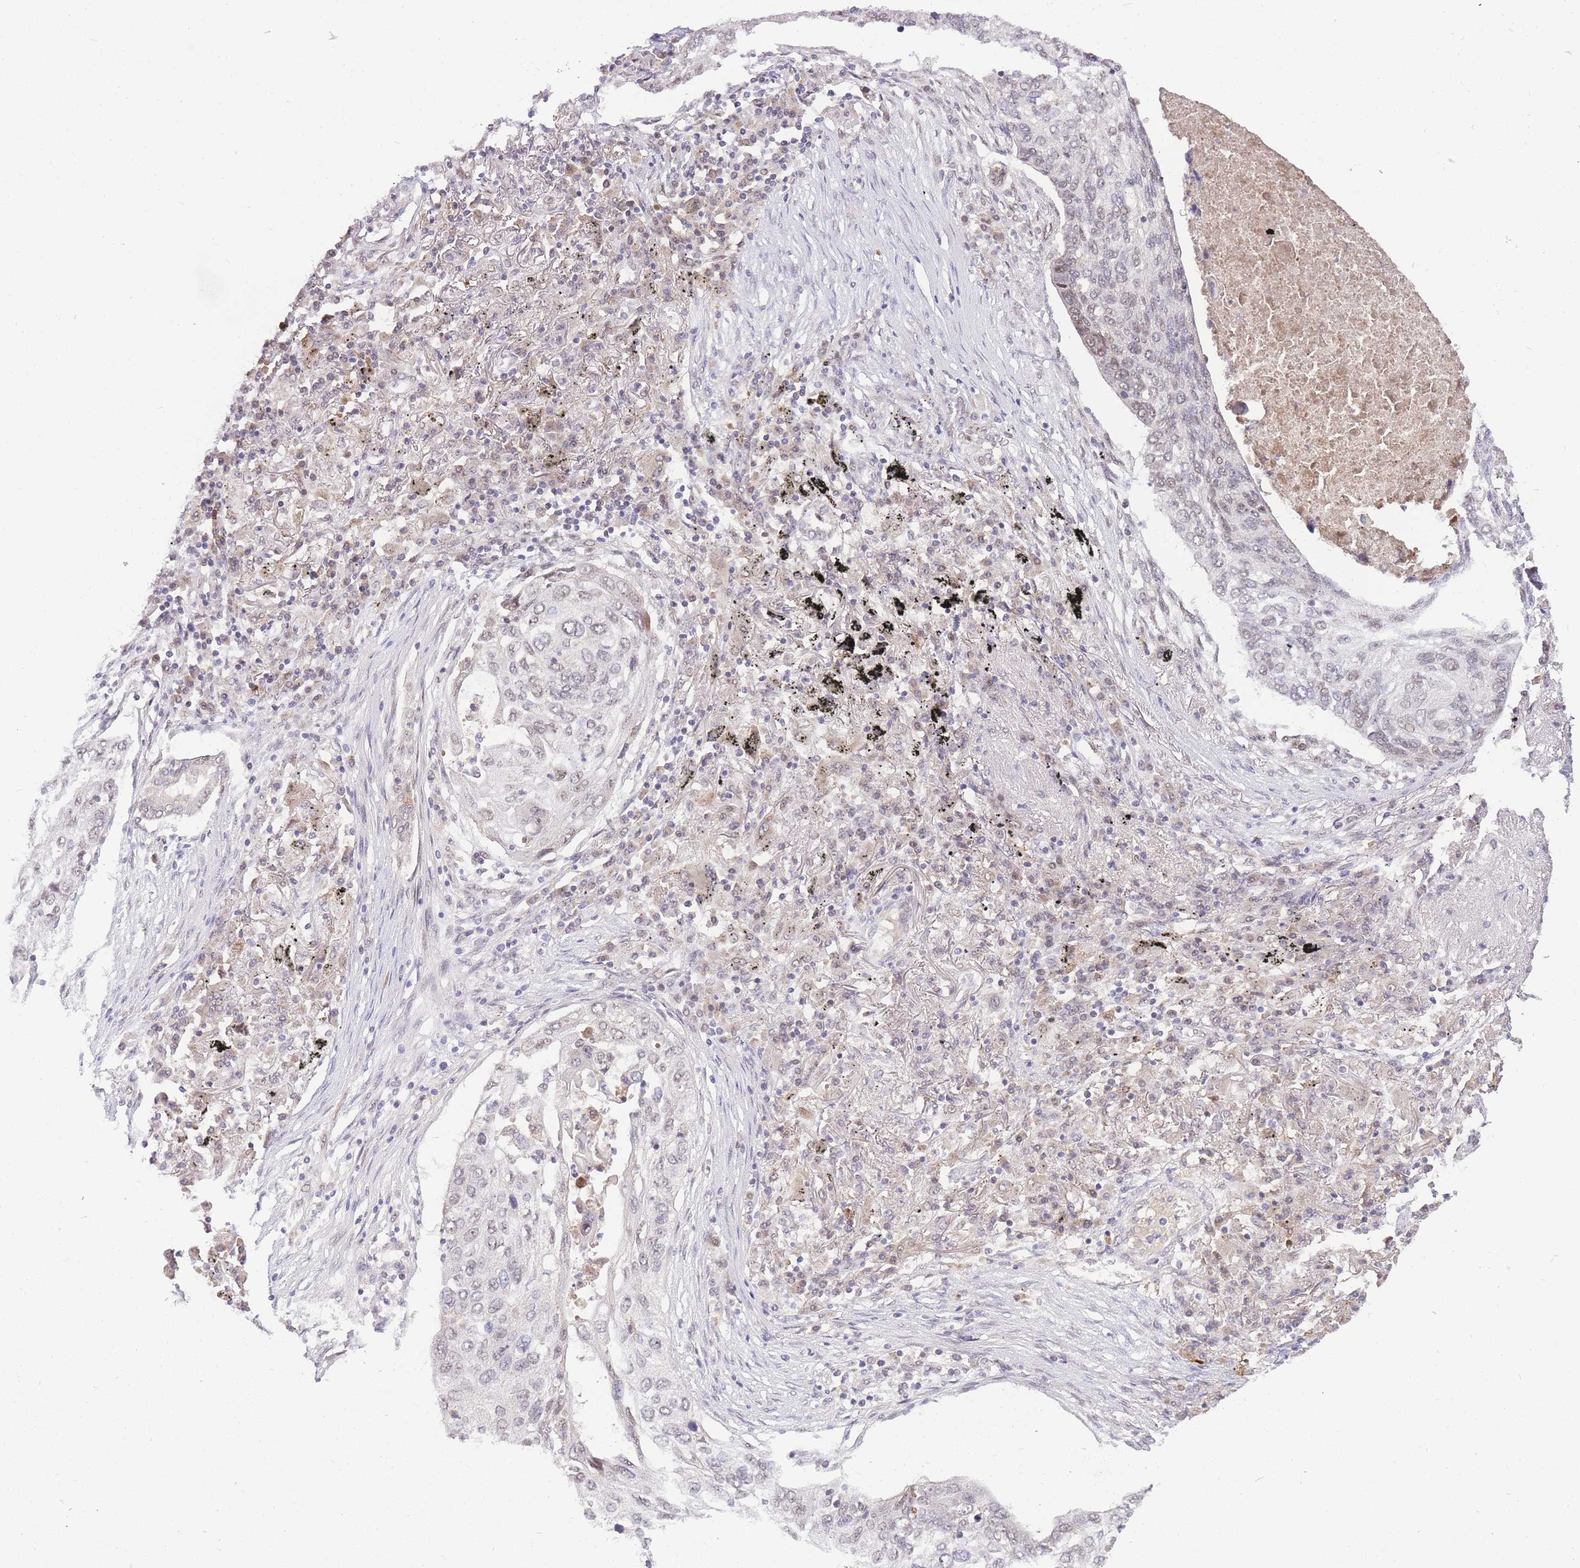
{"staining": {"intensity": "weak", "quantity": "<25%", "location": "nuclear"}, "tissue": "lung cancer", "cell_type": "Tumor cells", "image_type": "cancer", "snomed": [{"axis": "morphology", "description": "Squamous cell carcinoma, NOS"}, {"axis": "topography", "description": "Lung"}], "caption": "IHC image of neoplastic tissue: human lung cancer (squamous cell carcinoma) stained with DAB reveals no significant protein staining in tumor cells. (DAB (3,3'-diaminobenzidine) IHC visualized using brightfield microscopy, high magnification).", "gene": "PUS10", "patient": {"sex": "female", "age": 63}}